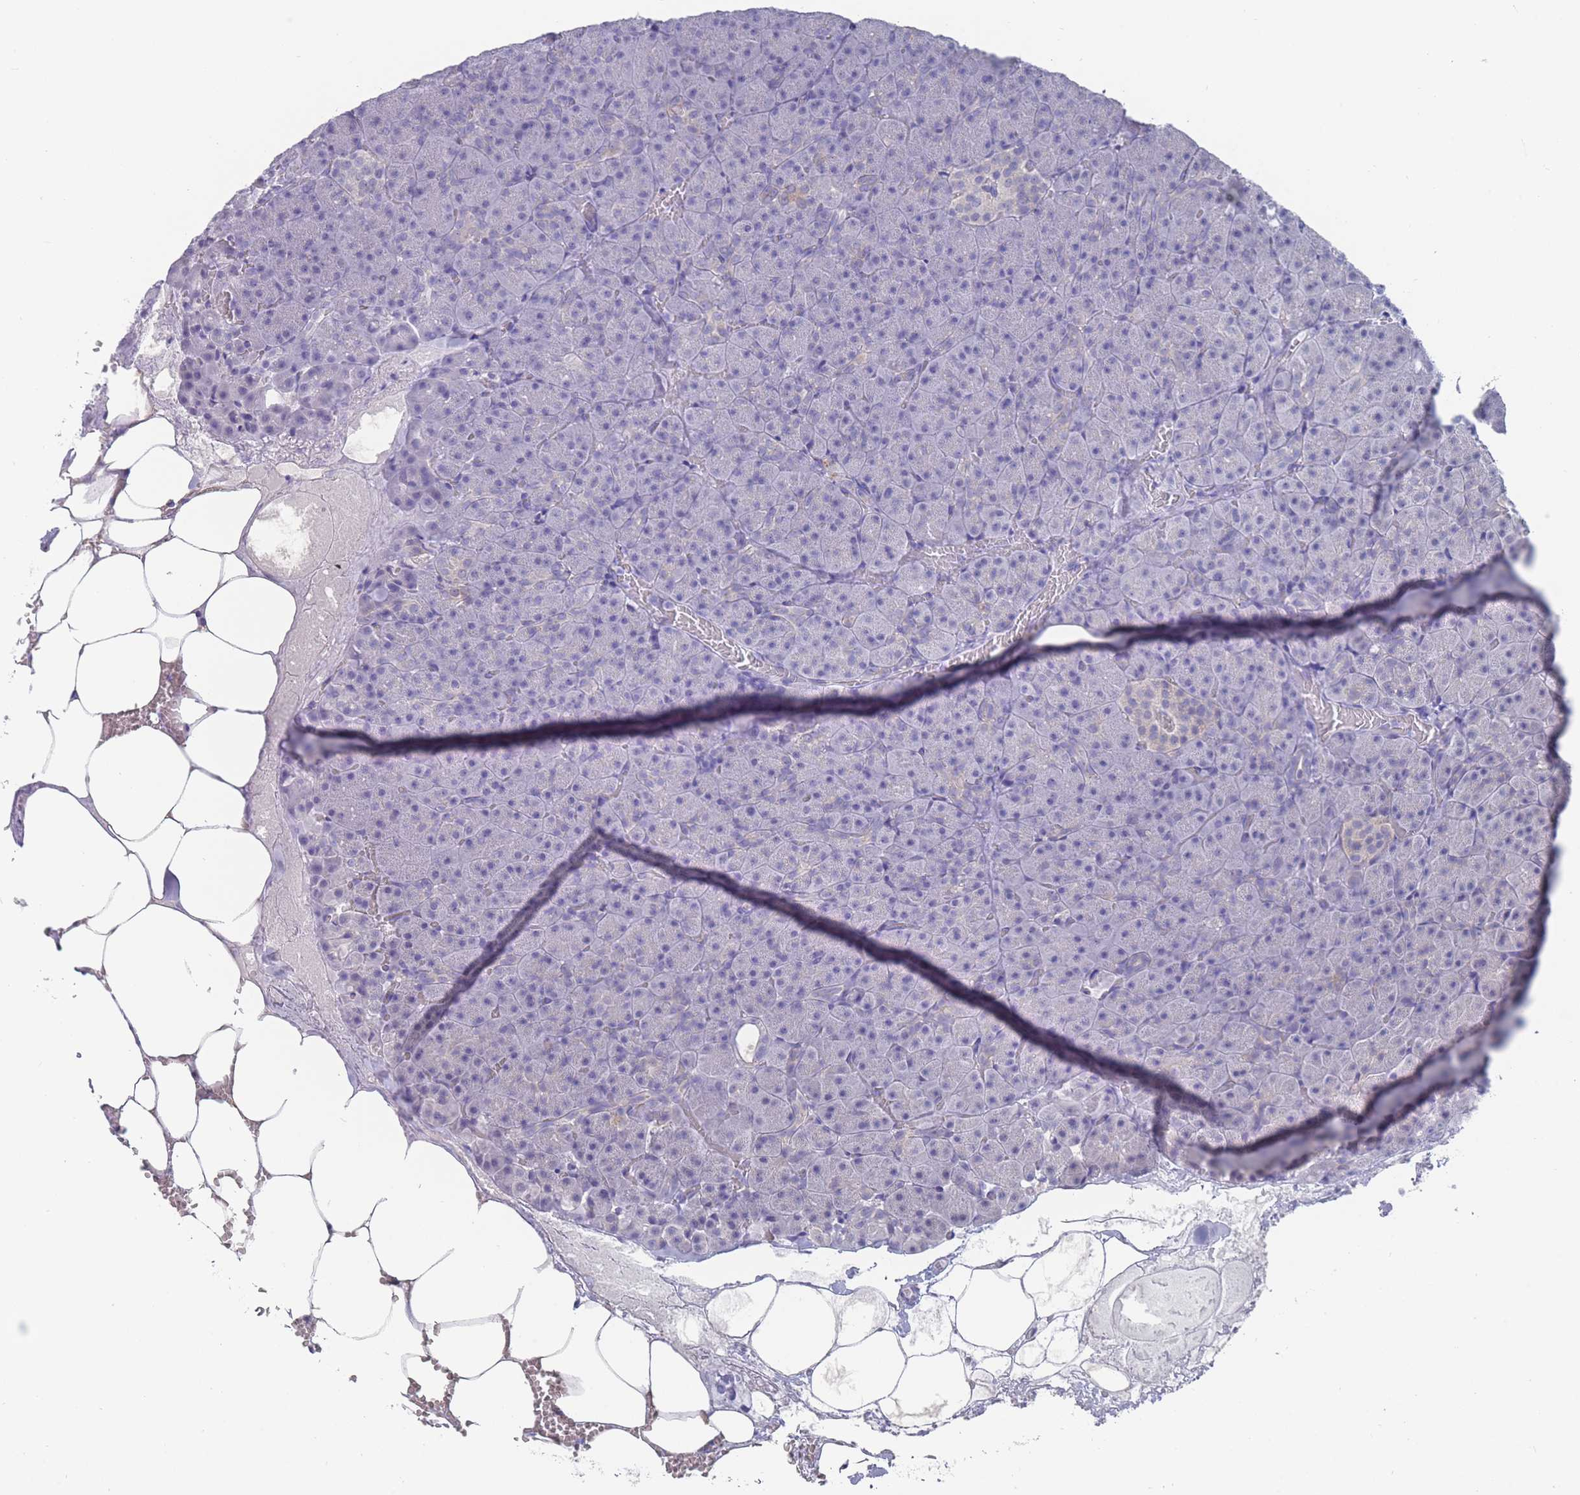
{"staining": {"intensity": "negative", "quantity": "none", "location": "none"}, "tissue": "pancreas", "cell_type": "Exocrine glandular cells", "image_type": "normal", "snomed": [{"axis": "morphology", "description": "Normal tissue, NOS"}, {"axis": "topography", "description": "Pancreas"}], "caption": "An immunohistochemistry photomicrograph of normal pancreas is shown. There is no staining in exocrine glandular cells of pancreas.", "gene": "CYP51A1", "patient": {"sex": "female", "age": 74}}